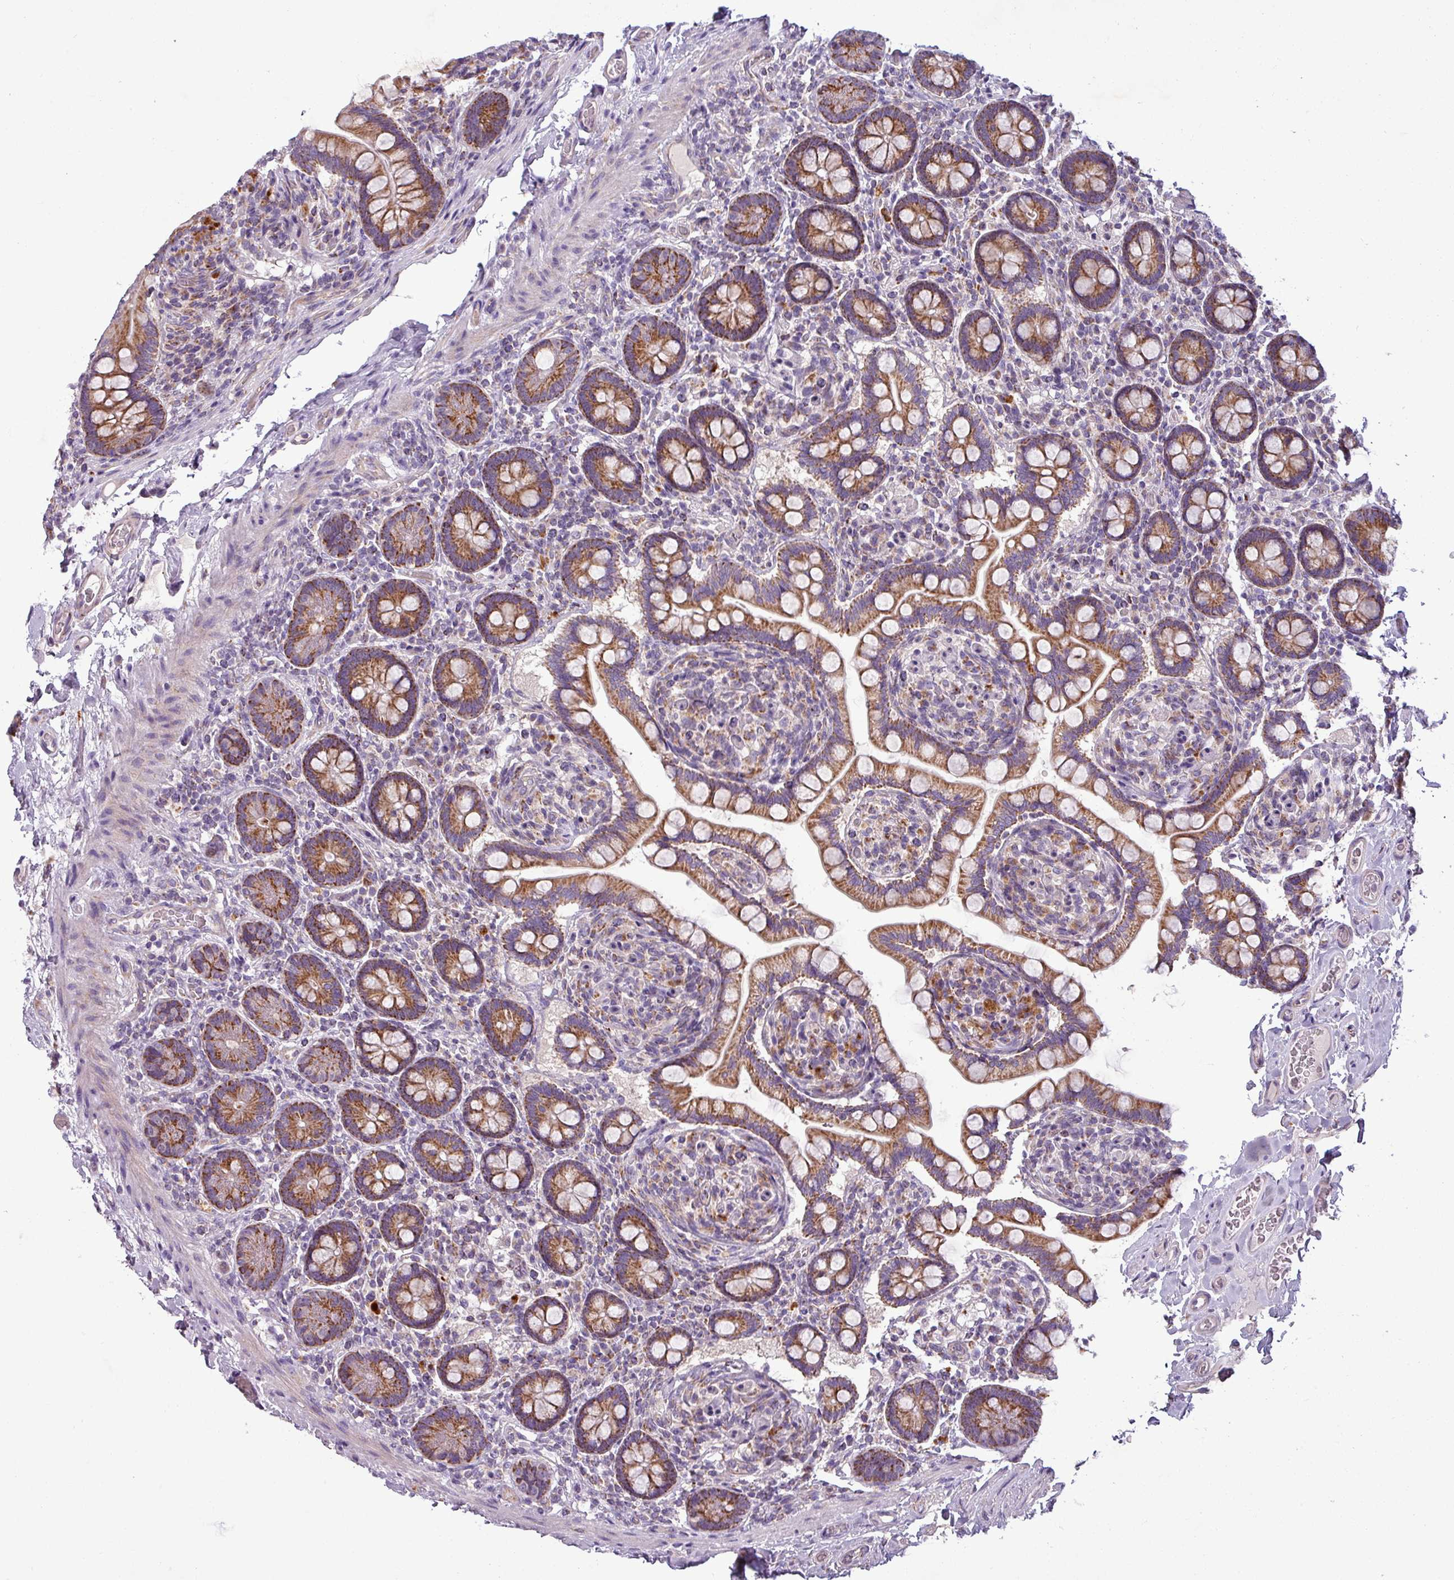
{"staining": {"intensity": "moderate", "quantity": ">75%", "location": "cytoplasmic/membranous"}, "tissue": "small intestine", "cell_type": "Glandular cells", "image_type": "normal", "snomed": [{"axis": "morphology", "description": "Normal tissue, NOS"}, {"axis": "topography", "description": "Small intestine"}], "caption": "Normal small intestine displays moderate cytoplasmic/membranous staining in approximately >75% of glandular cells, visualized by immunohistochemistry.", "gene": "PNMA6A", "patient": {"sex": "female", "age": 64}}